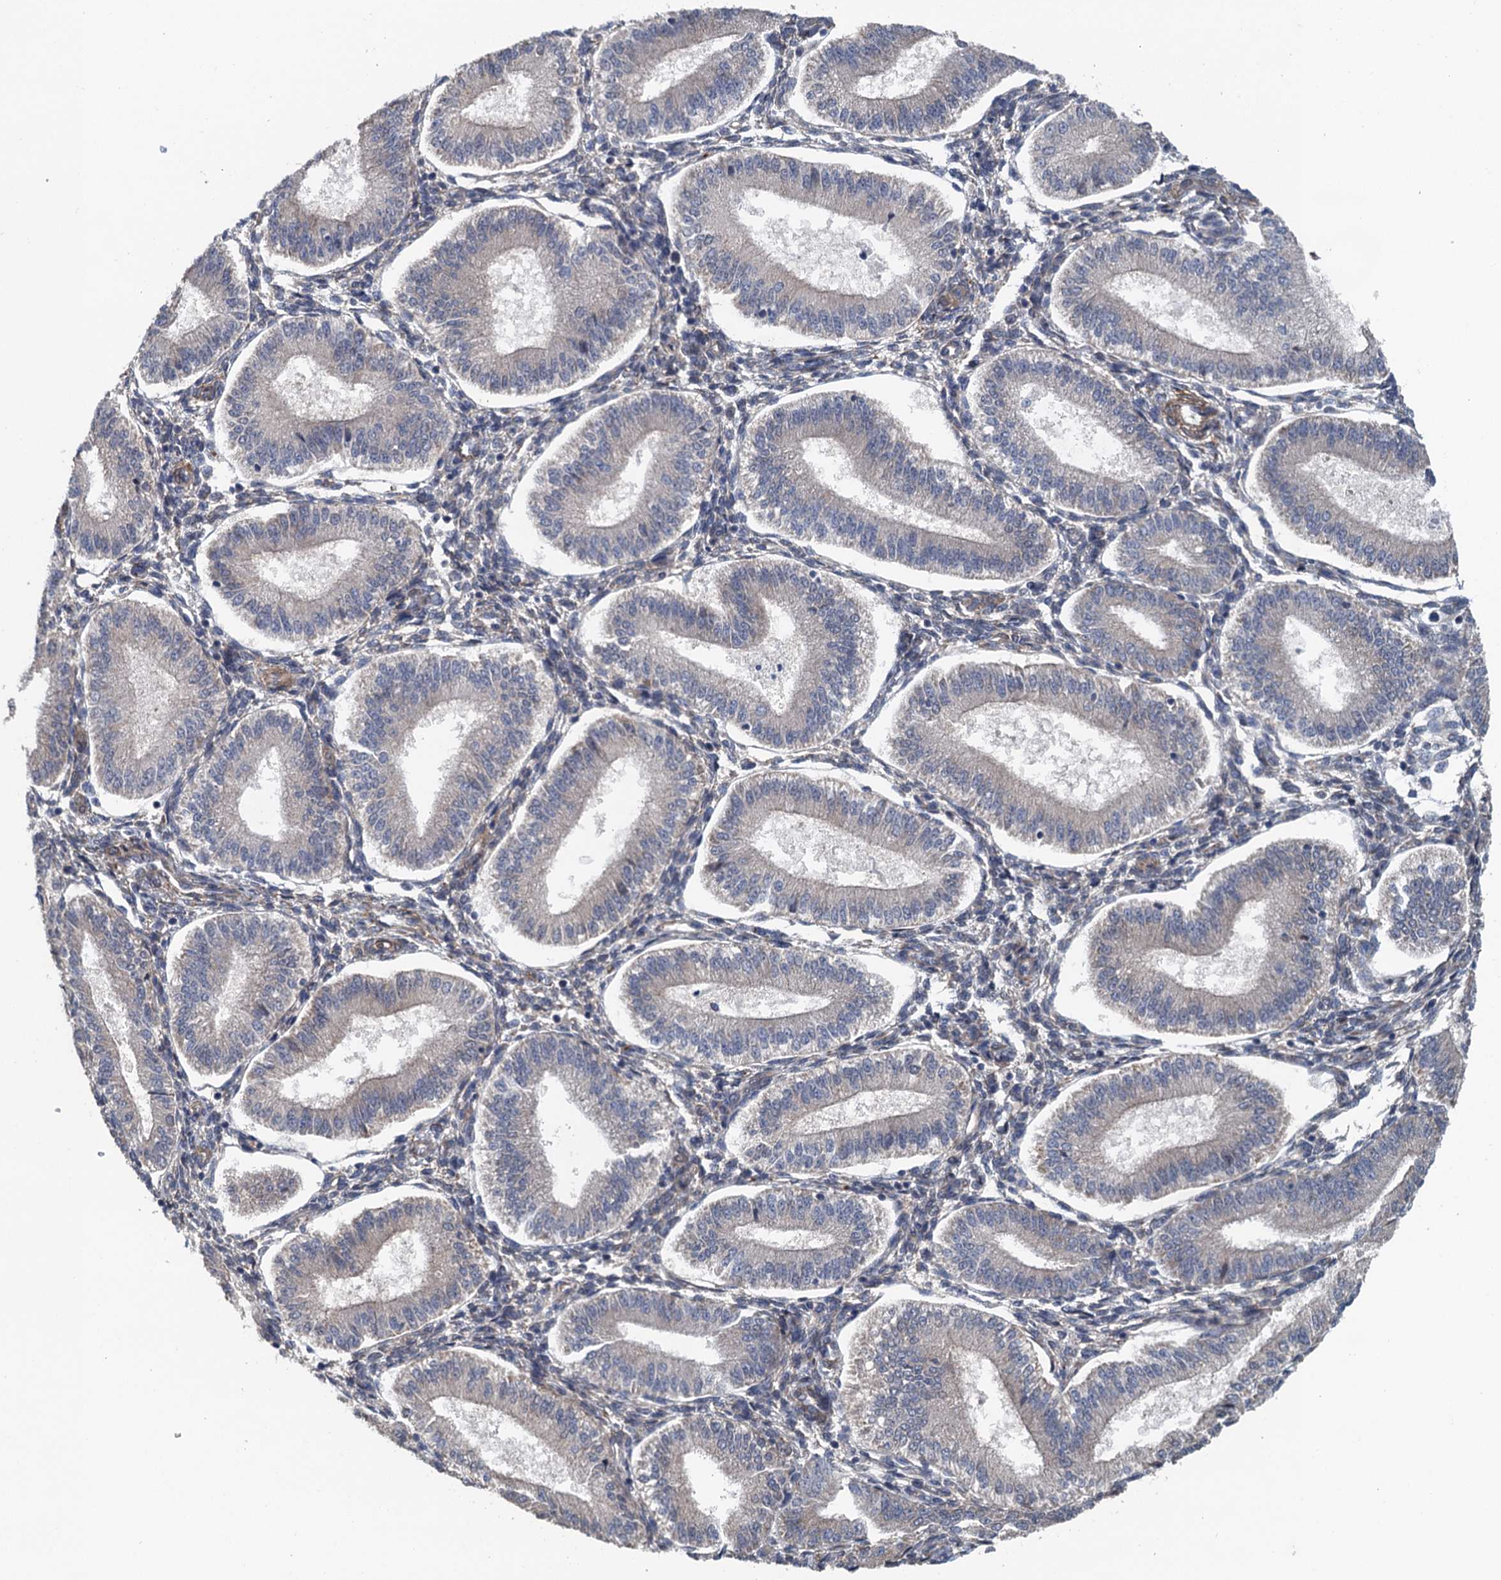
{"staining": {"intensity": "weak", "quantity": "<25%", "location": "cytoplasmic/membranous"}, "tissue": "endometrium", "cell_type": "Cells in endometrial stroma", "image_type": "normal", "snomed": [{"axis": "morphology", "description": "Normal tissue, NOS"}, {"axis": "topography", "description": "Endometrium"}], "caption": "This is an IHC image of benign human endometrium. There is no positivity in cells in endometrial stroma.", "gene": "MEAK7", "patient": {"sex": "female", "age": 39}}